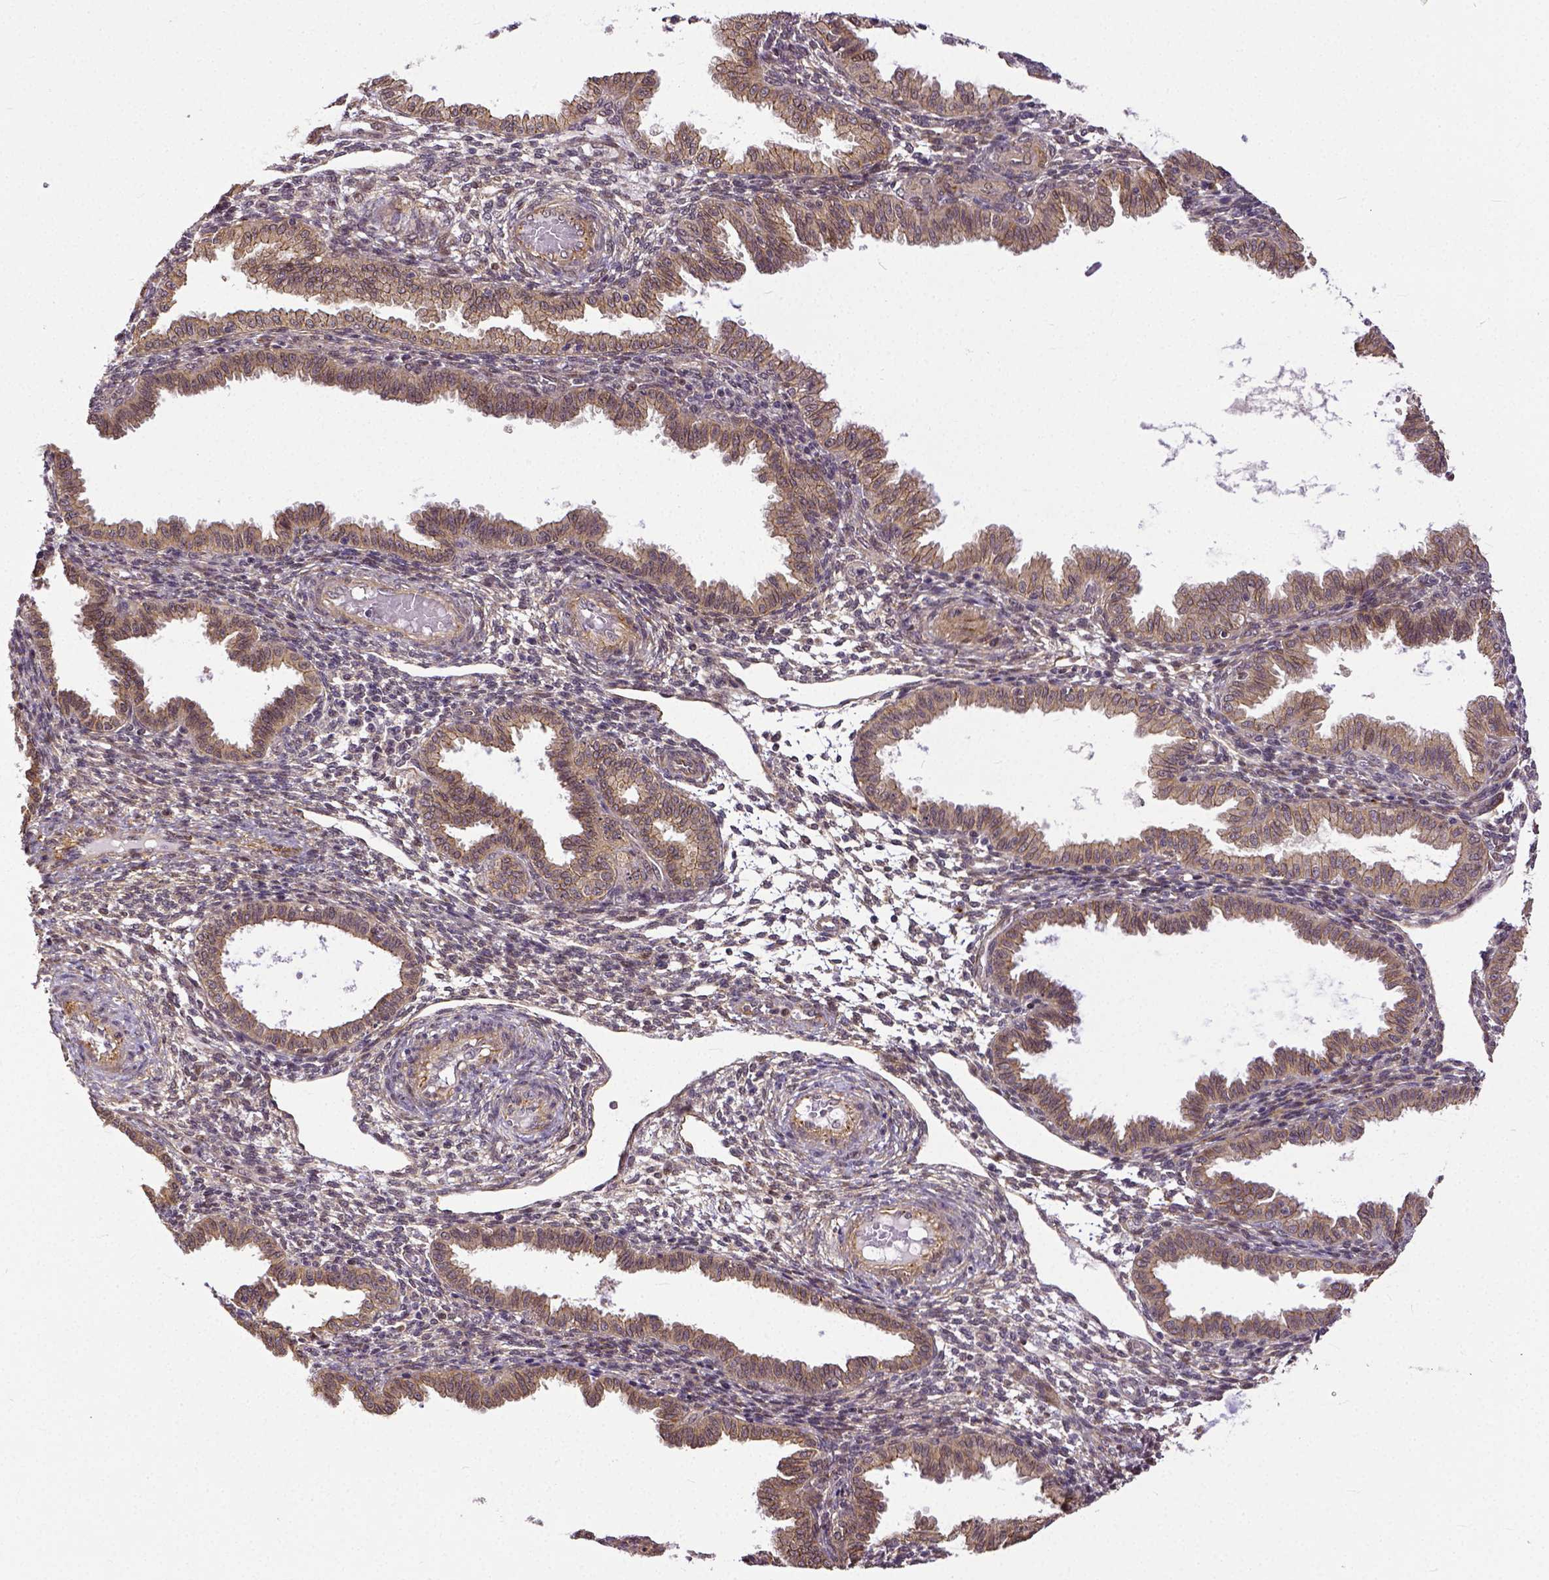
{"staining": {"intensity": "negative", "quantity": "none", "location": "none"}, "tissue": "endometrium", "cell_type": "Cells in endometrial stroma", "image_type": "normal", "snomed": [{"axis": "morphology", "description": "Normal tissue, NOS"}, {"axis": "topography", "description": "Endometrium"}], "caption": "An immunohistochemistry (IHC) image of unremarkable endometrium is shown. There is no staining in cells in endometrial stroma of endometrium.", "gene": "DICER1", "patient": {"sex": "female", "age": 33}}